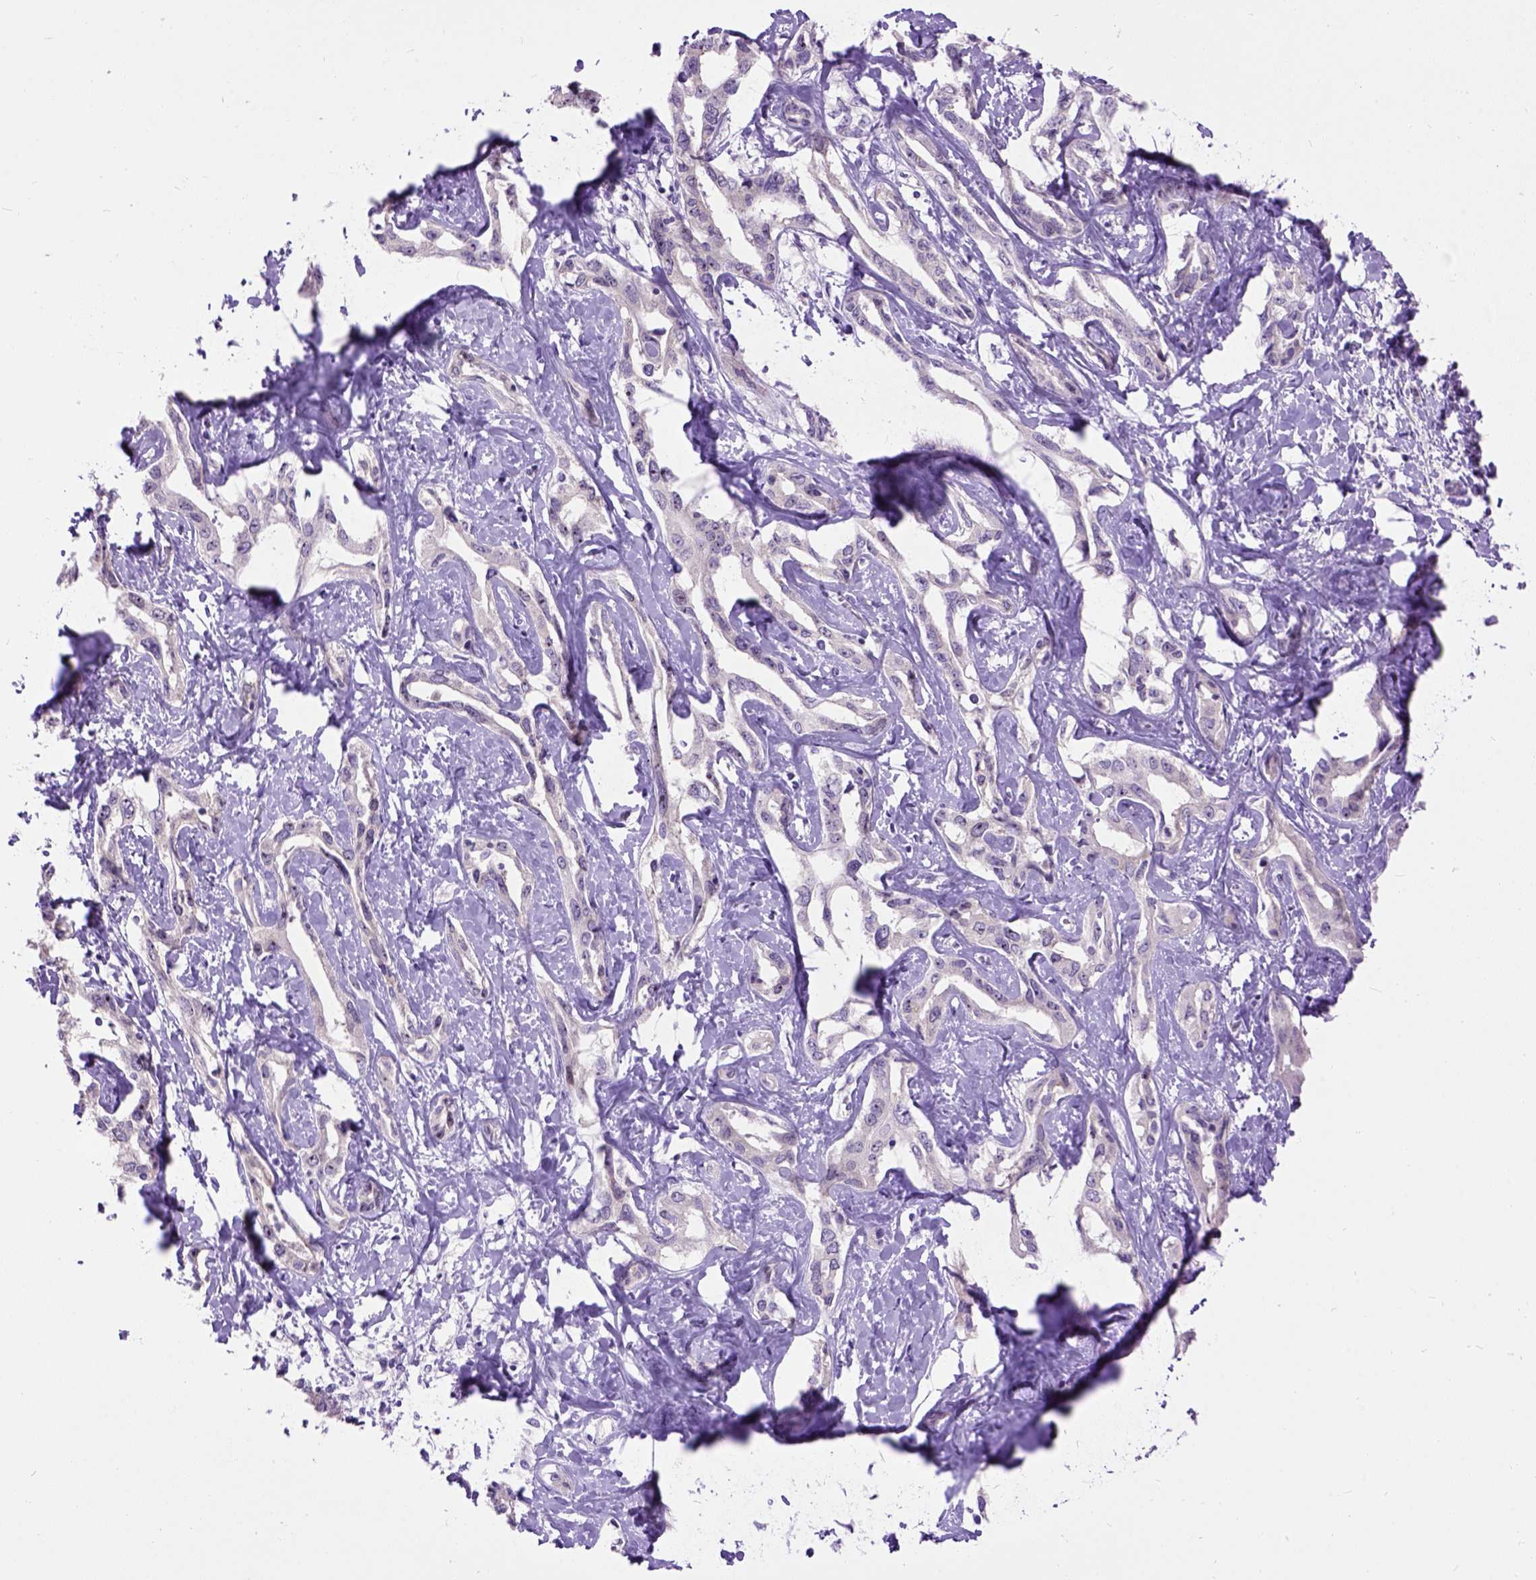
{"staining": {"intensity": "weak", "quantity": ">75%", "location": "cytoplasmic/membranous"}, "tissue": "liver cancer", "cell_type": "Tumor cells", "image_type": "cancer", "snomed": [{"axis": "morphology", "description": "Cholangiocarcinoma"}, {"axis": "topography", "description": "Liver"}], "caption": "Liver cholangiocarcinoma stained with immunohistochemistry (IHC) demonstrates weak cytoplasmic/membranous staining in approximately >75% of tumor cells.", "gene": "MAPT", "patient": {"sex": "male", "age": 59}}